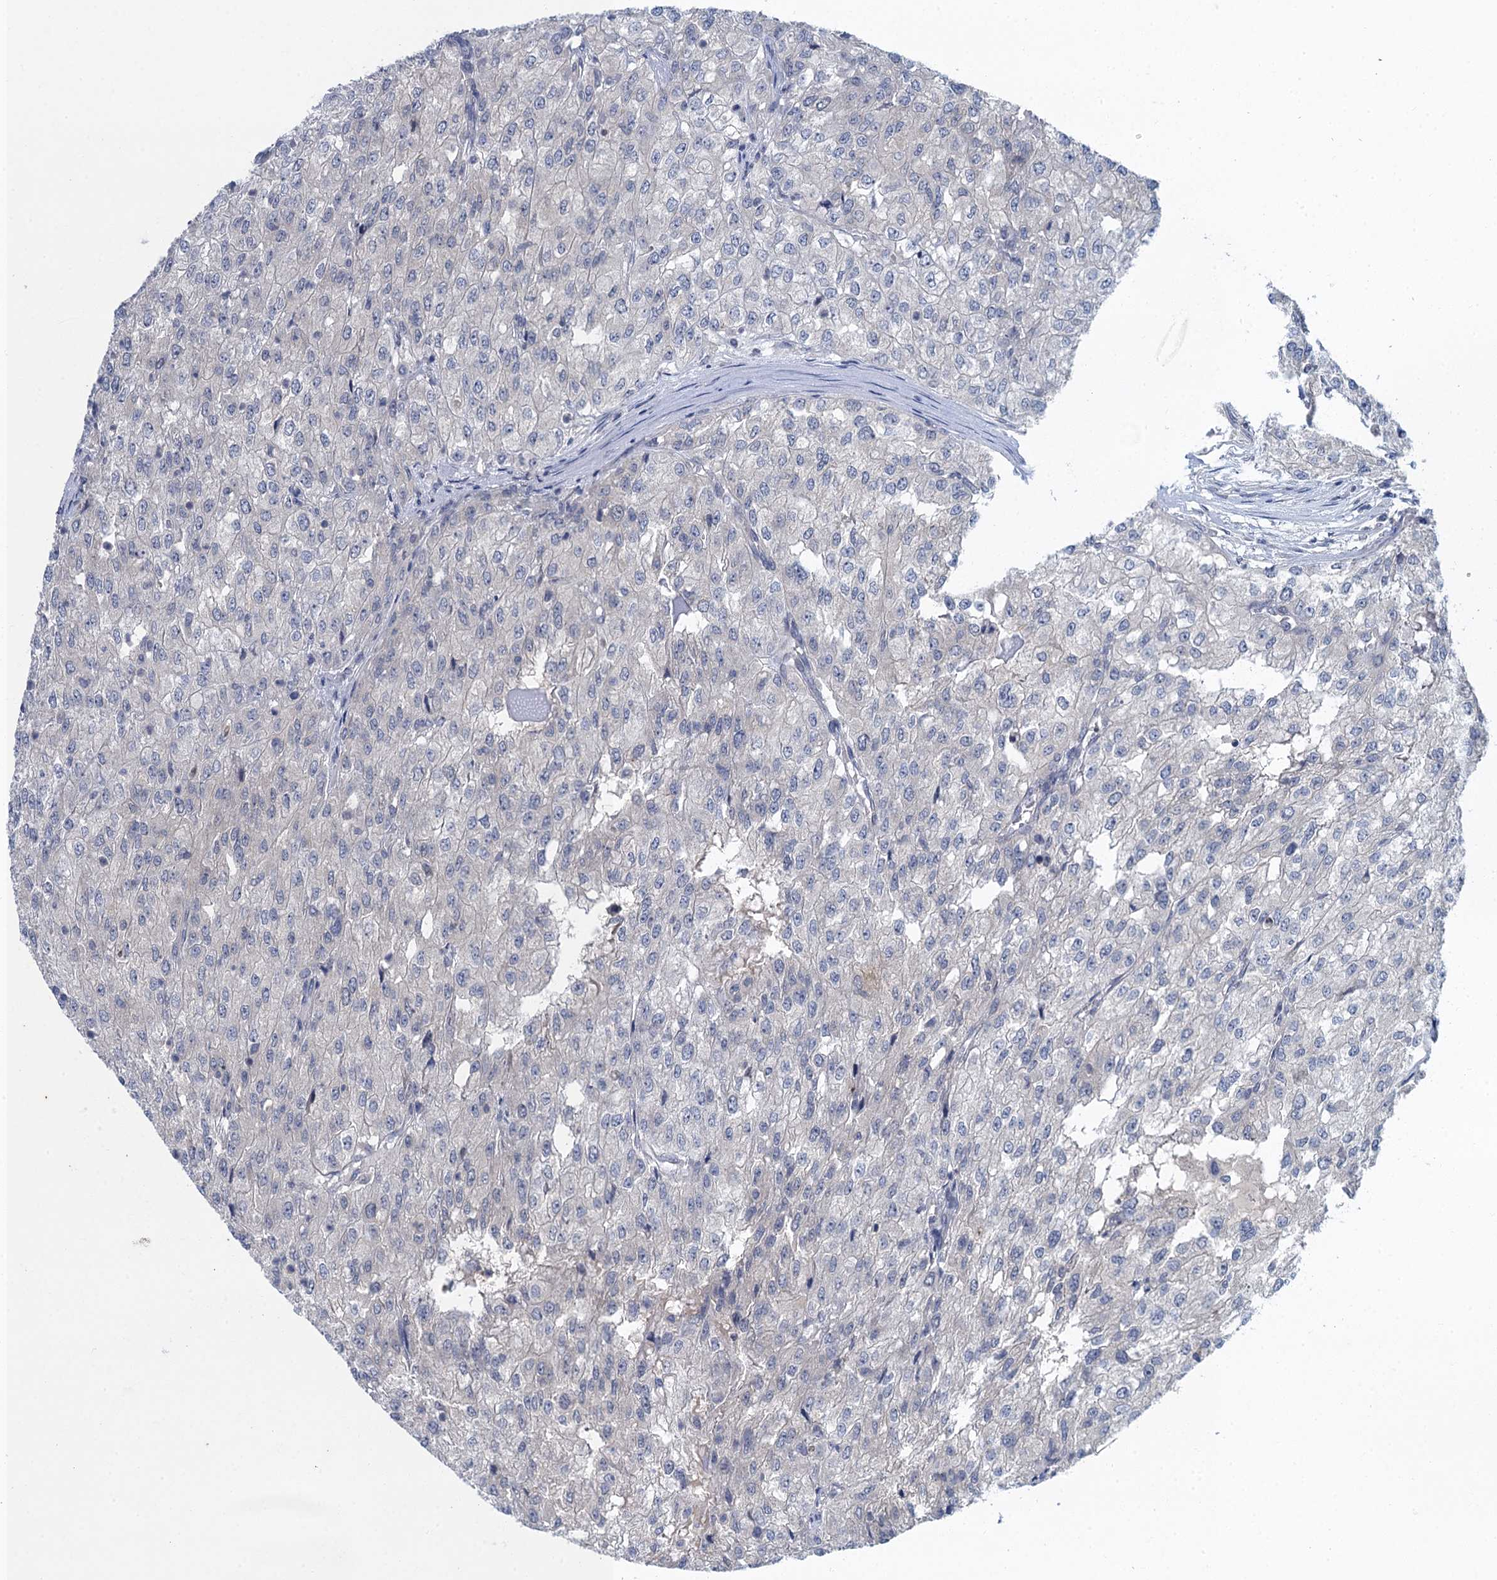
{"staining": {"intensity": "negative", "quantity": "none", "location": "none"}, "tissue": "renal cancer", "cell_type": "Tumor cells", "image_type": "cancer", "snomed": [{"axis": "morphology", "description": "Adenocarcinoma, NOS"}, {"axis": "topography", "description": "Kidney"}], "caption": "DAB (3,3'-diaminobenzidine) immunohistochemical staining of adenocarcinoma (renal) displays no significant positivity in tumor cells. (Stains: DAB immunohistochemistry (IHC) with hematoxylin counter stain, Microscopy: brightfield microscopy at high magnification).", "gene": "MRFAP1", "patient": {"sex": "female", "age": 54}}